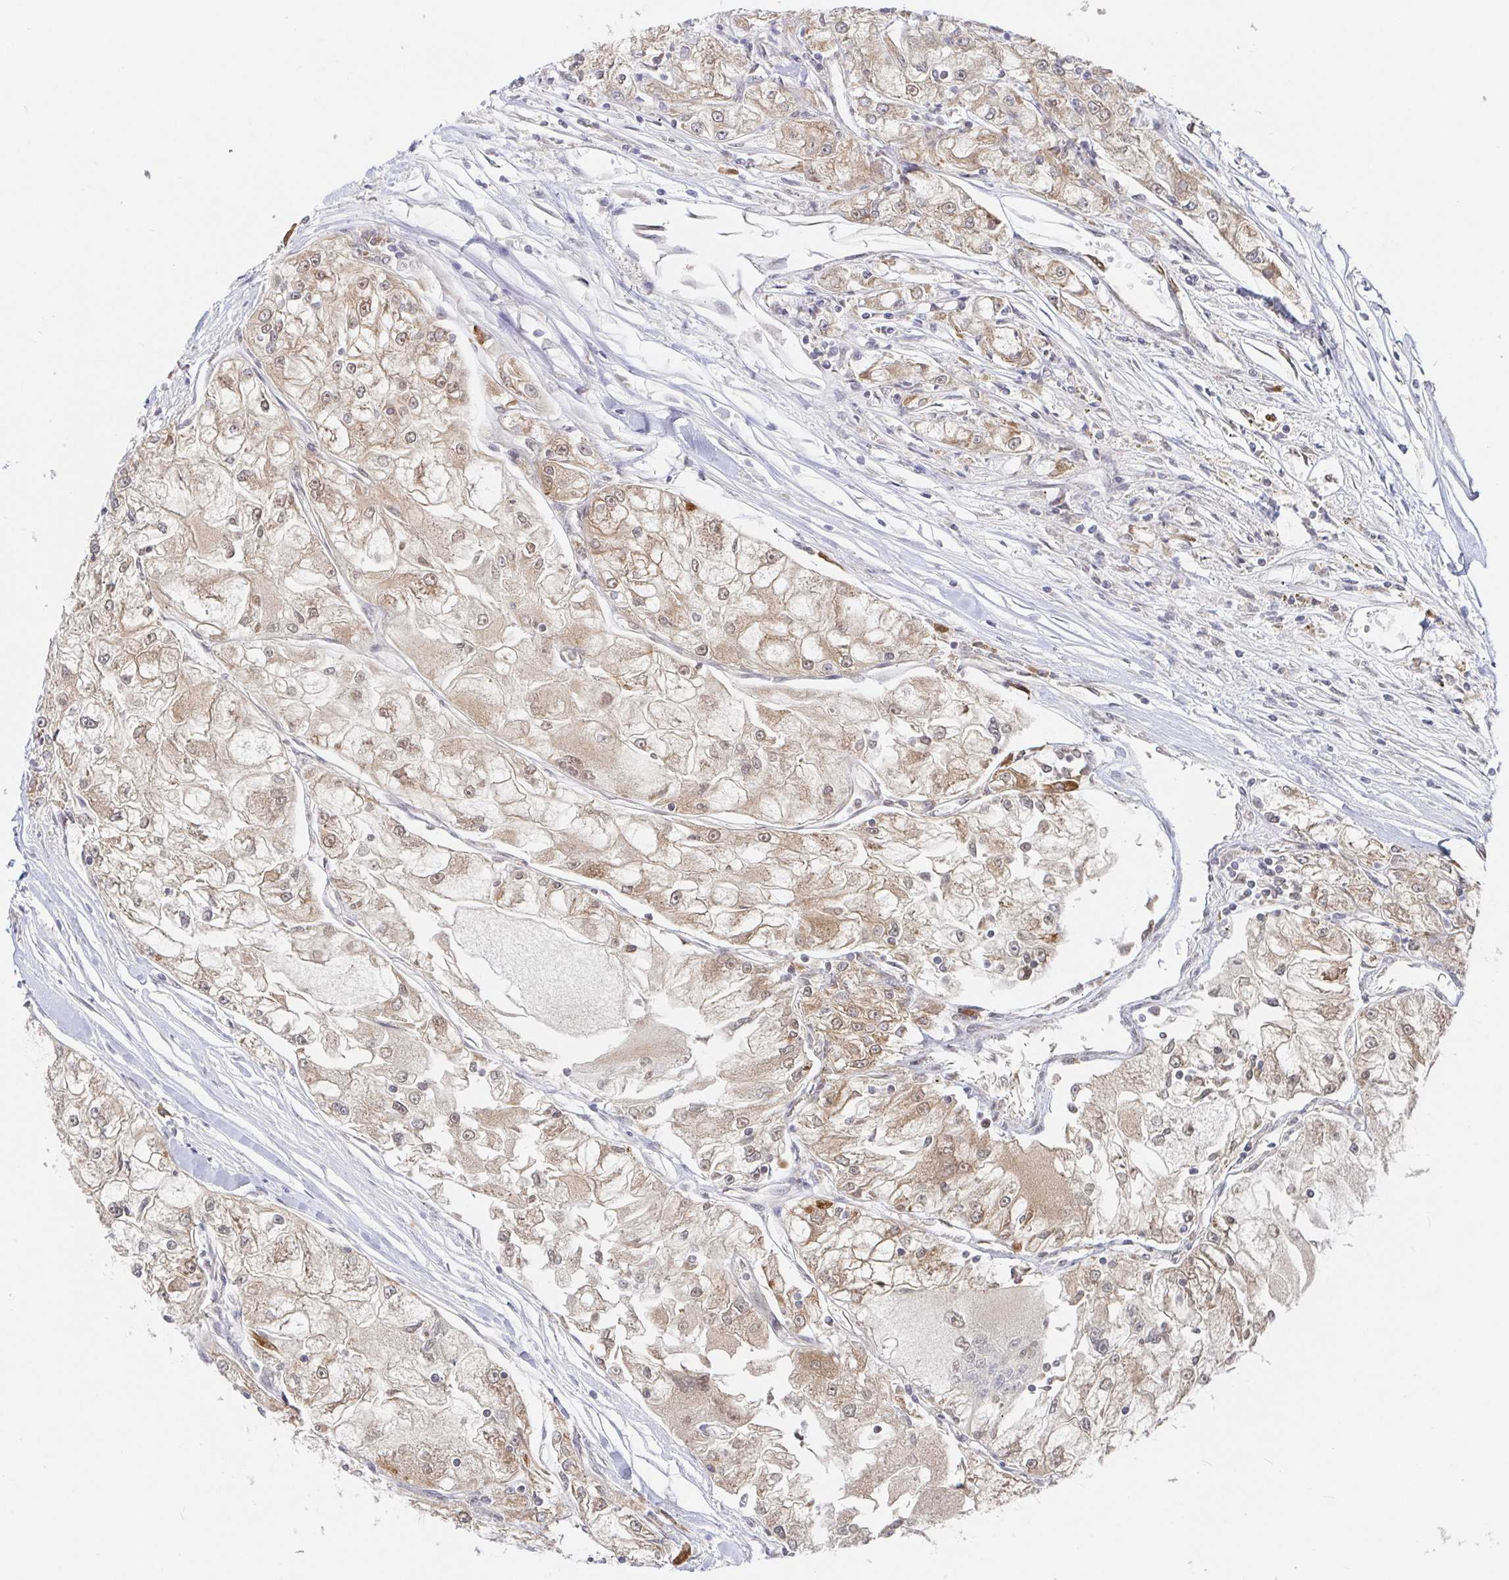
{"staining": {"intensity": "weak", "quantity": ">75%", "location": "cytoplasmic/membranous"}, "tissue": "renal cancer", "cell_type": "Tumor cells", "image_type": "cancer", "snomed": [{"axis": "morphology", "description": "Adenocarcinoma, NOS"}, {"axis": "topography", "description": "Kidney"}], "caption": "Protein expression analysis of renal cancer (adenocarcinoma) shows weak cytoplasmic/membranous positivity in approximately >75% of tumor cells.", "gene": "ALG1", "patient": {"sex": "female", "age": 72}}